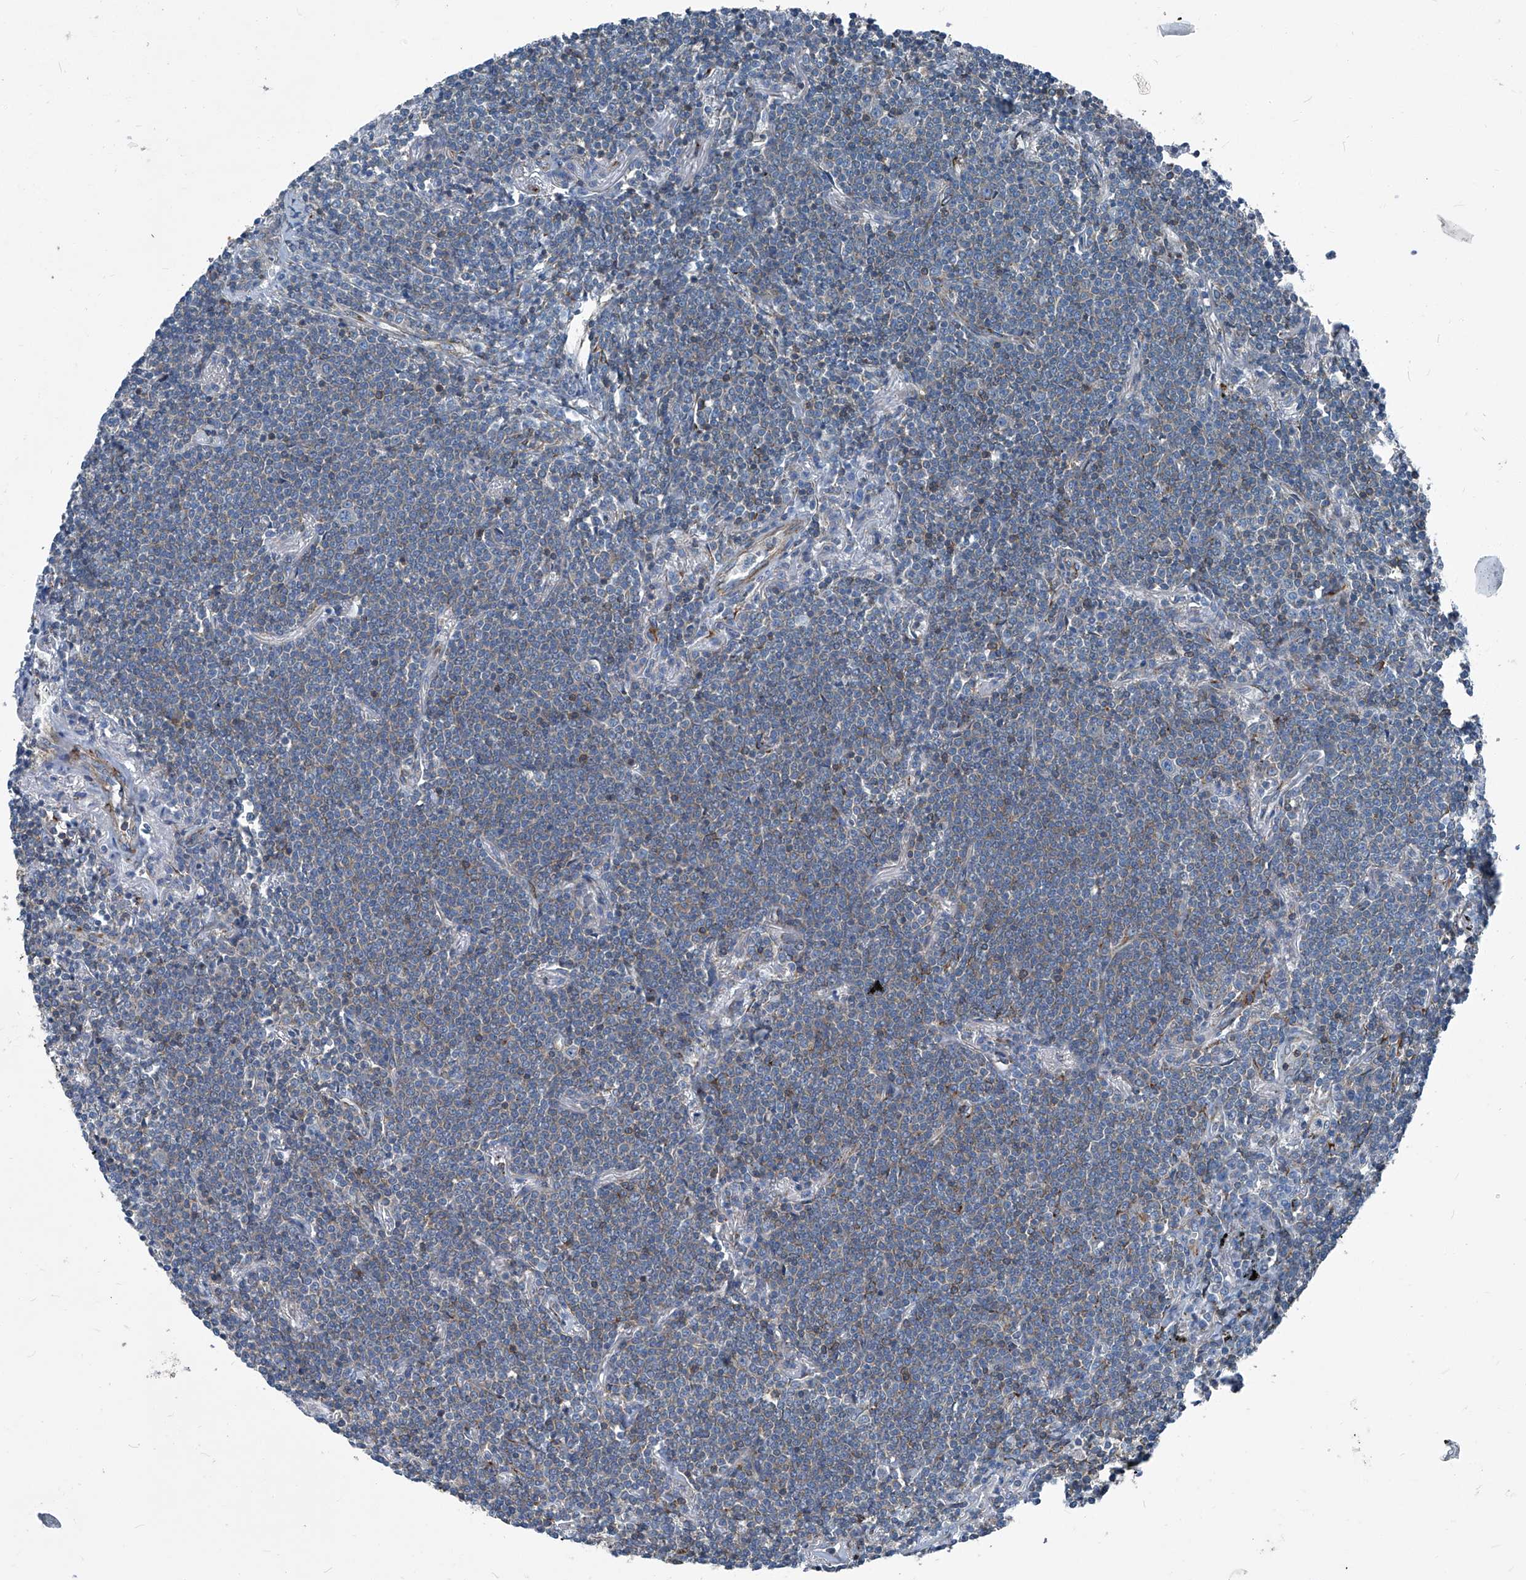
{"staining": {"intensity": "negative", "quantity": "none", "location": "none"}, "tissue": "lymphoma", "cell_type": "Tumor cells", "image_type": "cancer", "snomed": [{"axis": "morphology", "description": "Malignant lymphoma, non-Hodgkin's type, Low grade"}, {"axis": "topography", "description": "Lung"}], "caption": "IHC image of neoplastic tissue: malignant lymphoma, non-Hodgkin's type (low-grade) stained with DAB shows no significant protein expression in tumor cells.", "gene": "SEPTIN7", "patient": {"sex": "female", "age": 71}}